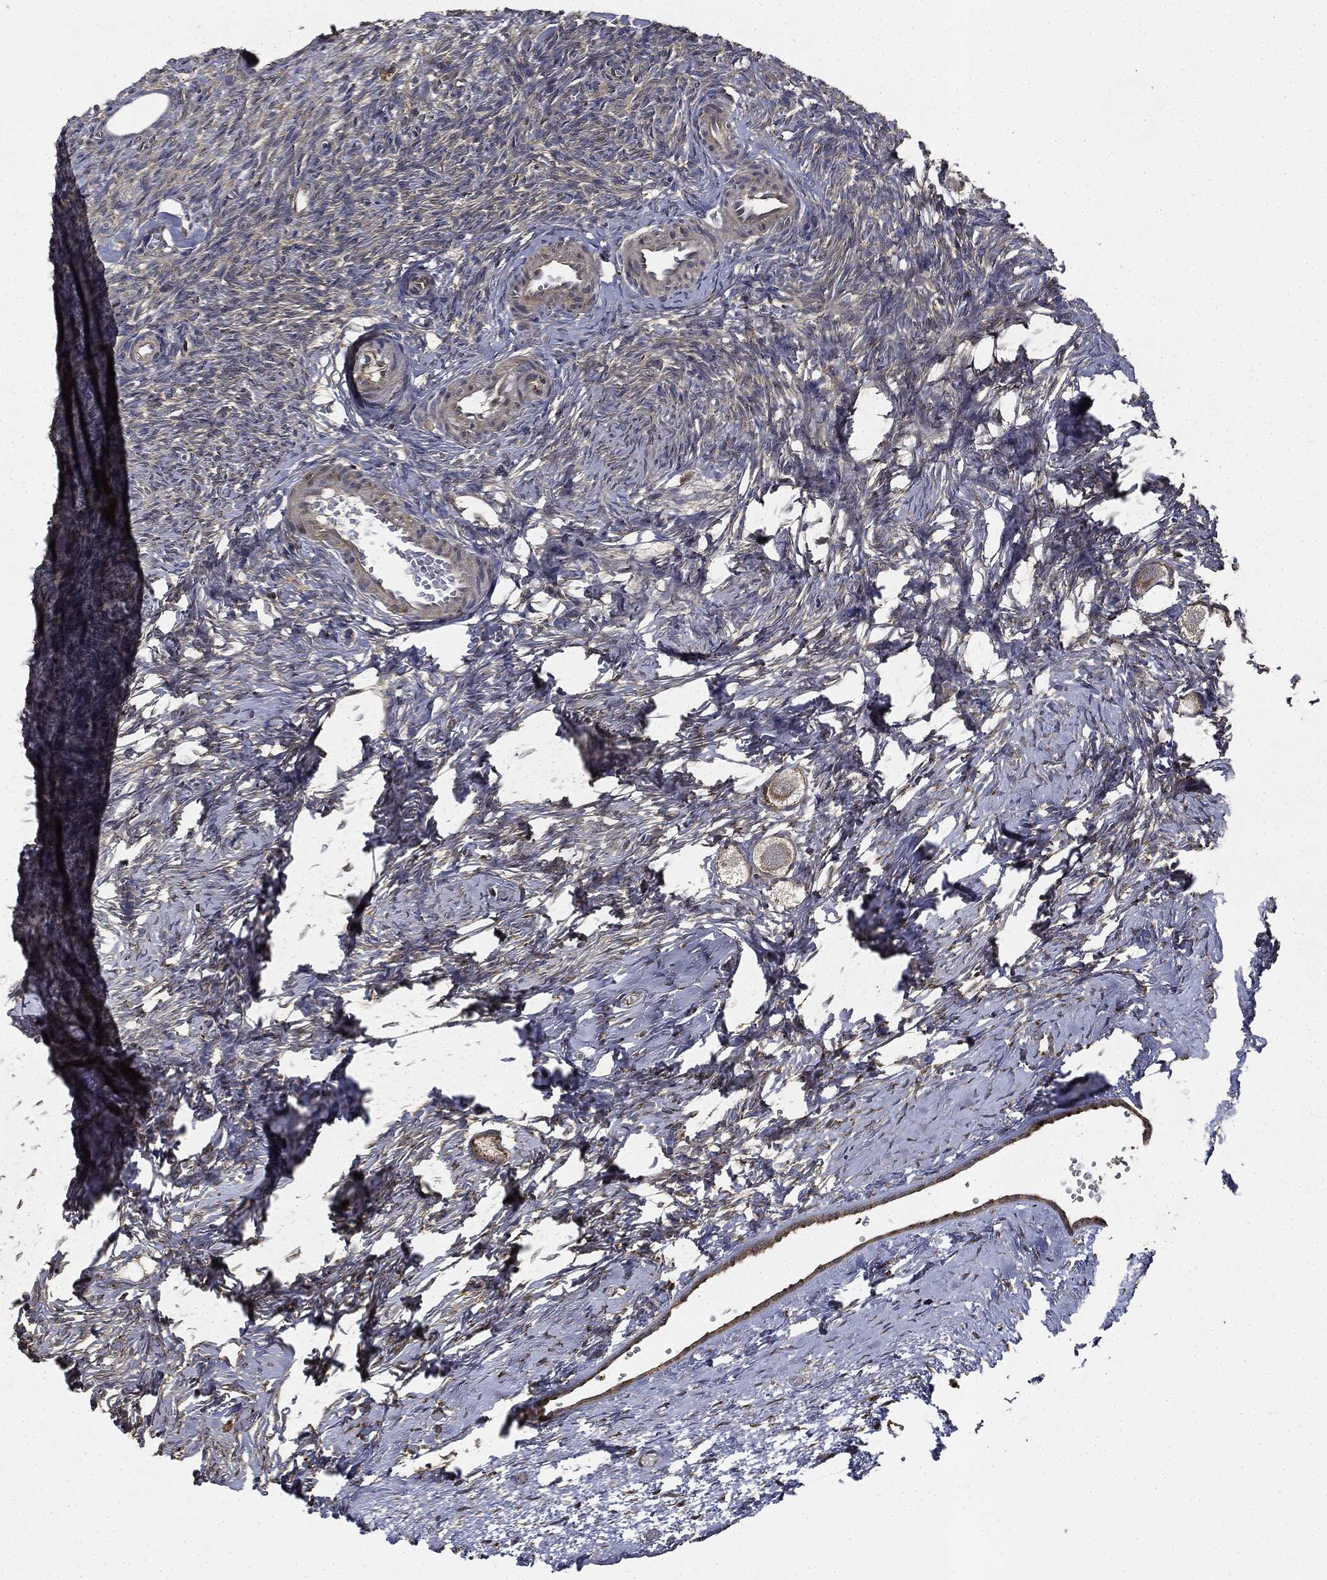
{"staining": {"intensity": "moderate", "quantity": "<25%", "location": "cytoplasmic/membranous"}, "tissue": "ovary", "cell_type": "Follicle cells", "image_type": "normal", "snomed": [{"axis": "morphology", "description": "Normal tissue, NOS"}, {"axis": "topography", "description": "Ovary"}], "caption": "The immunohistochemical stain labels moderate cytoplasmic/membranous positivity in follicle cells of benign ovary.", "gene": "MIER2", "patient": {"sex": "female", "age": 27}}